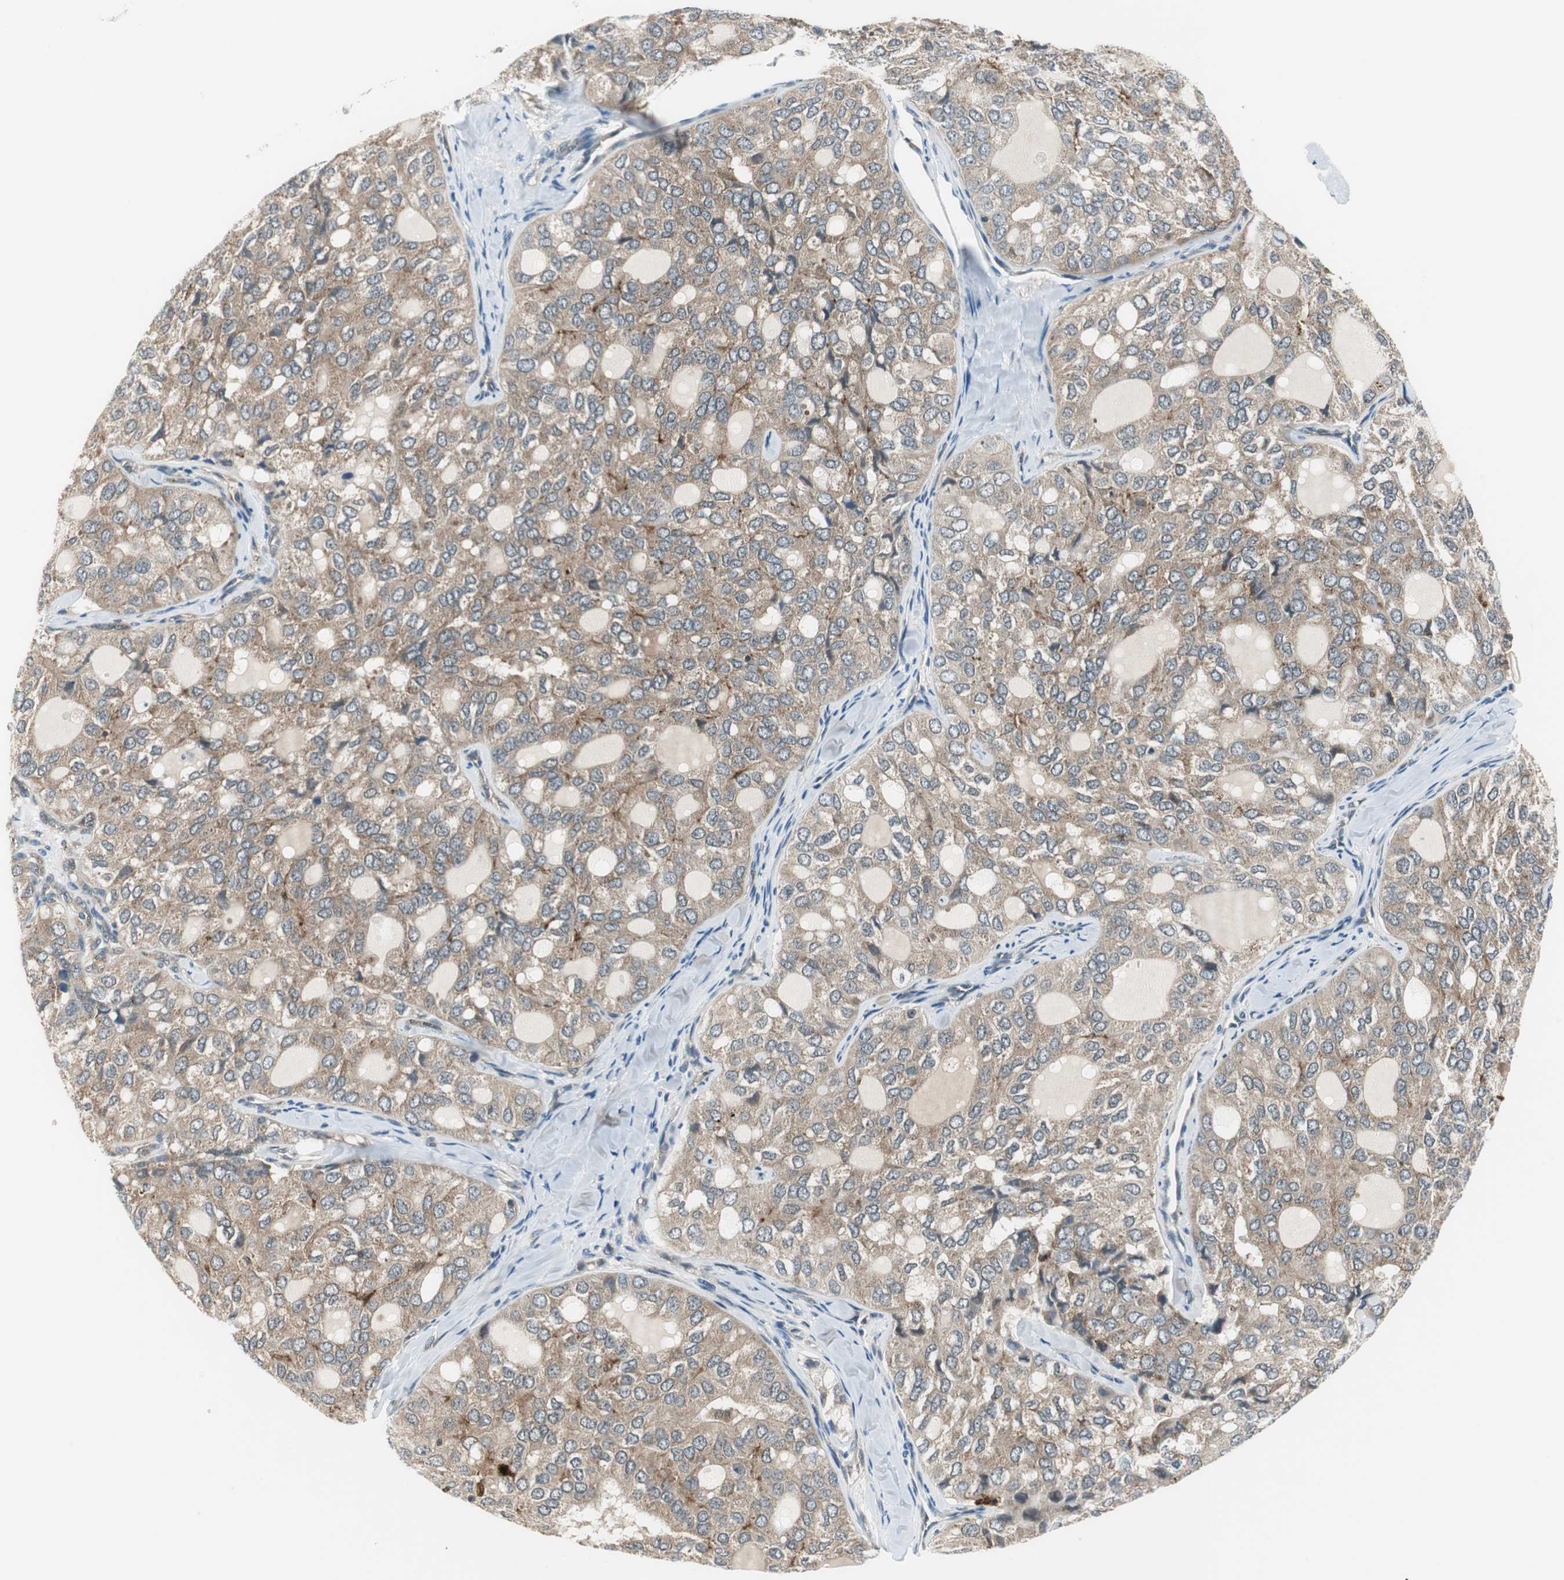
{"staining": {"intensity": "moderate", "quantity": ">75%", "location": "cytoplasmic/membranous"}, "tissue": "thyroid cancer", "cell_type": "Tumor cells", "image_type": "cancer", "snomed": [{"axis": "morphology", "description": "Follicular adenoma carcinoma, NOS"}, {"axis": "topography", "description": "Thyroid gland"}], "caption": "An image of thyroid cancer (follicular adenoma carcinoma) stained for a protein shows moderate cytoplasmic/membranous brown staining in tumor cells.", "gene": "NCK1", "patient": {"sex": "male", "age": 75}}